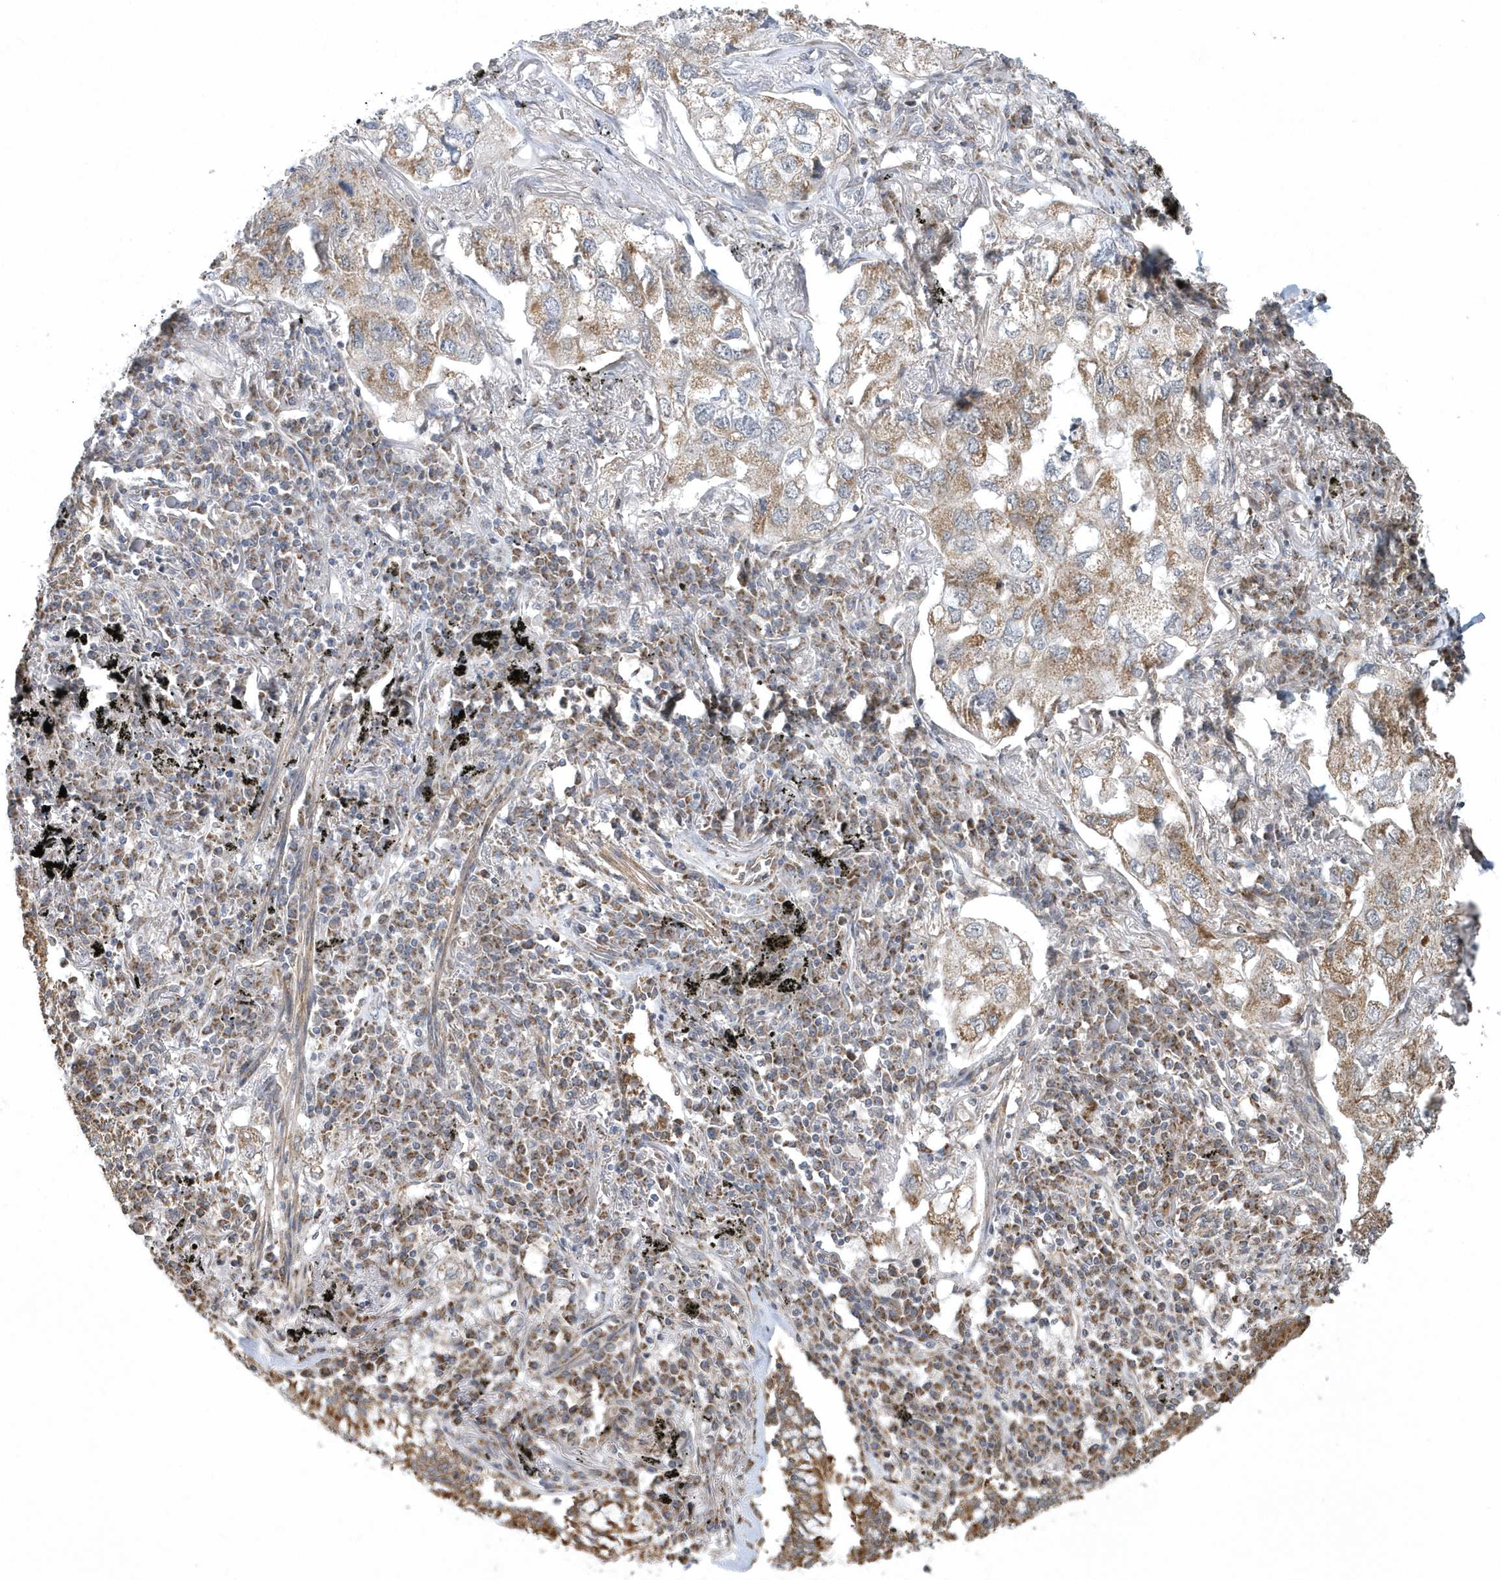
{"staining": {"intensity": "moderate", "quantity": ">75%", "location": "cytoplasmic/membranous"}, "tissue": "lung cancer", "cell_type": "Tumor cells", "image_type": "cancer", "snomed": [{"axis": "morphology", "description": "Adenocarcinoma, NOS"}, {"axis": "topography", "description": "Lung"}], "caption": "Adenocarcinoma (lung) stained with a brown dye exhibits moderate cytoplasmic/membranous positive expression in about >75% of tumor cells.", "gene": "SLX9", "patient": {"sex": "male", "age": 65}}